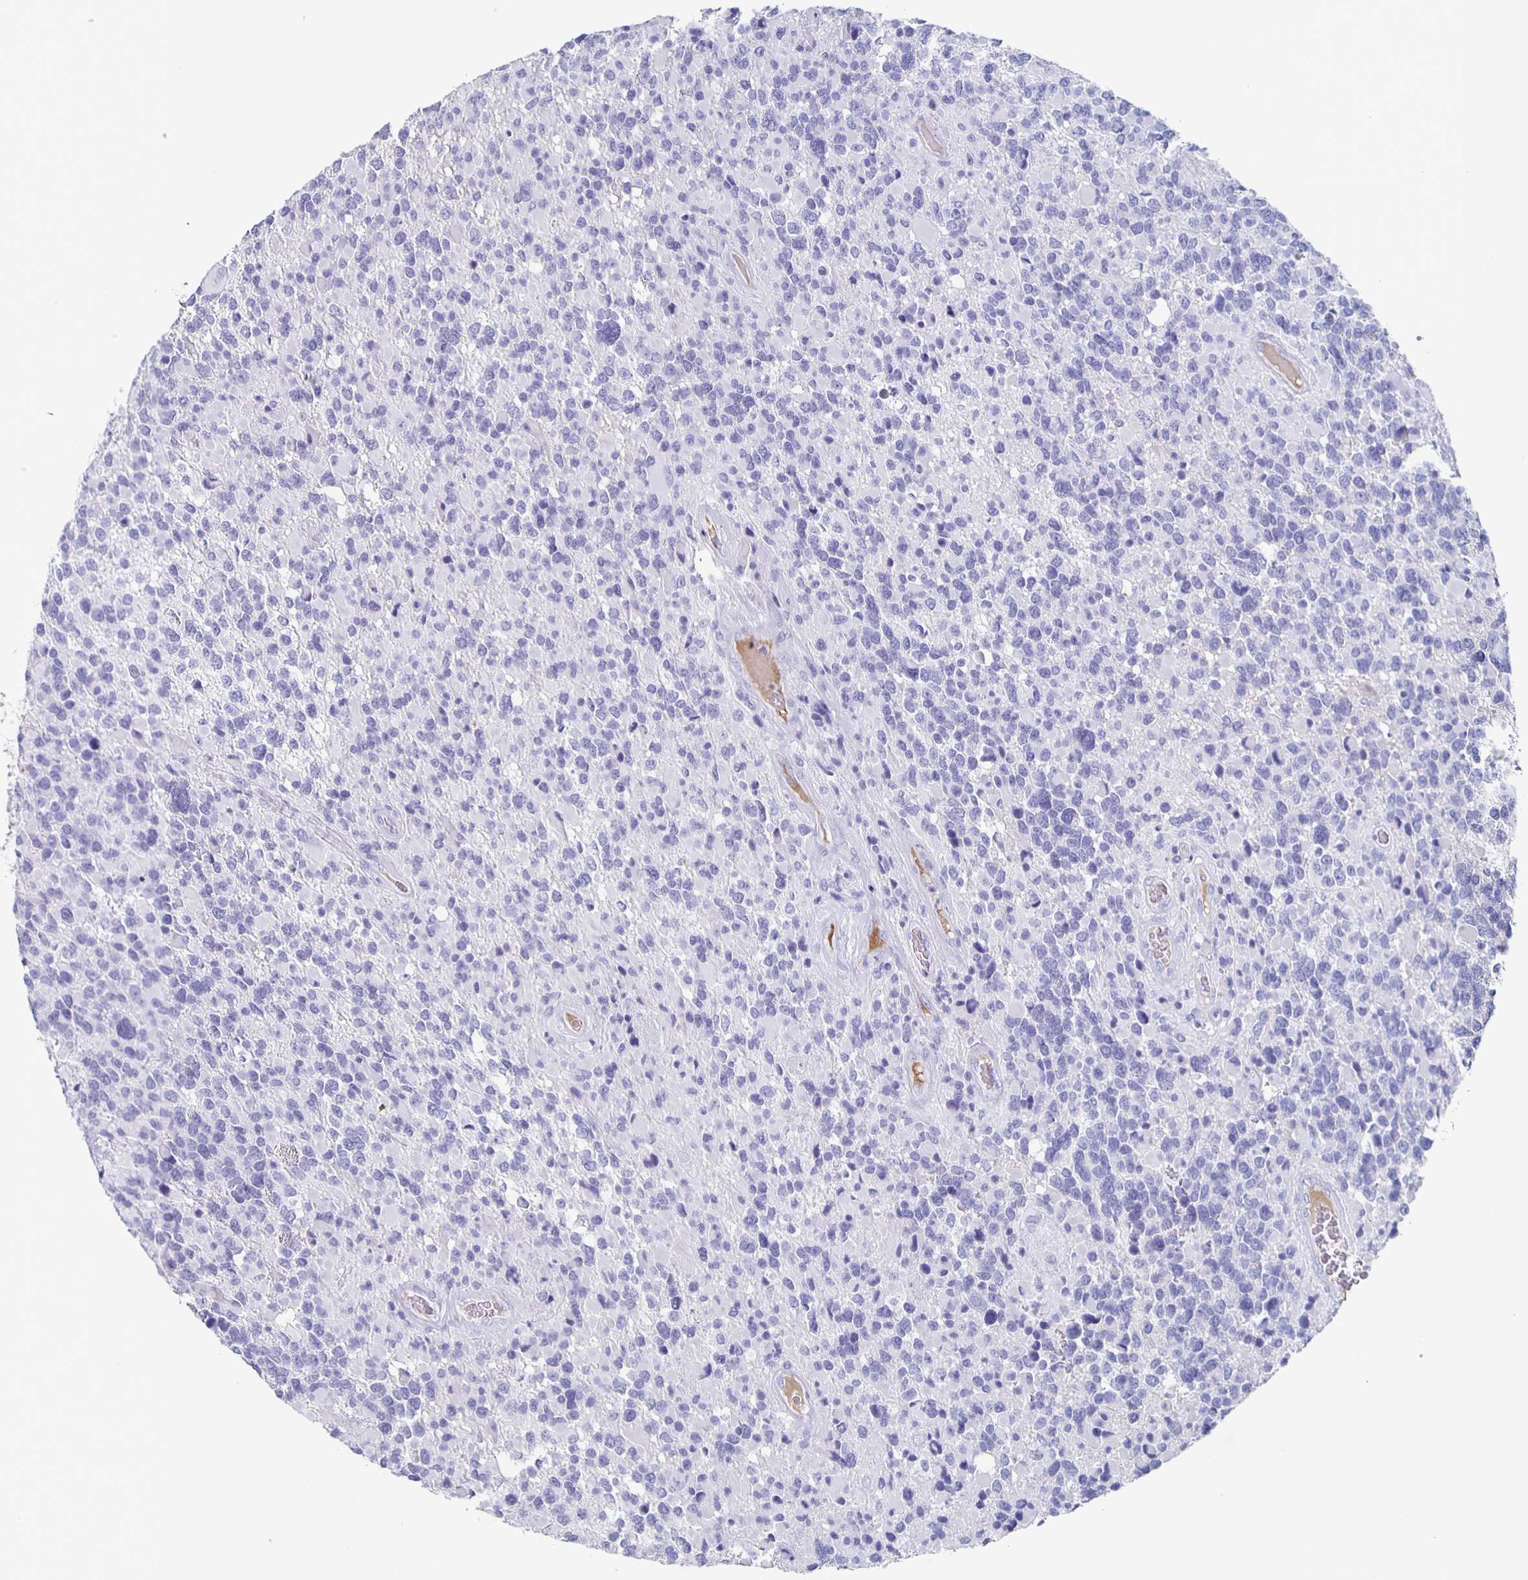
{"staining": {"intensity": "negative", "quantity": "none", "location": "none"}, "tissue": "glioma", "cell_type": "Tumor cells", "image_type": "cancer", "snomed": [{"axis": "morphology", "description": "Glioma, malignant, High grade"}, {"axis": "topography", "description": "Brain"}], "caption": "Immunohistochemistry micrograph of malignant glioma (high-grade) stained for a protein (brown), which shows no expression in tumor cells.", "gene": "FGA", "patient": {"sex": "female", "age": 40}}